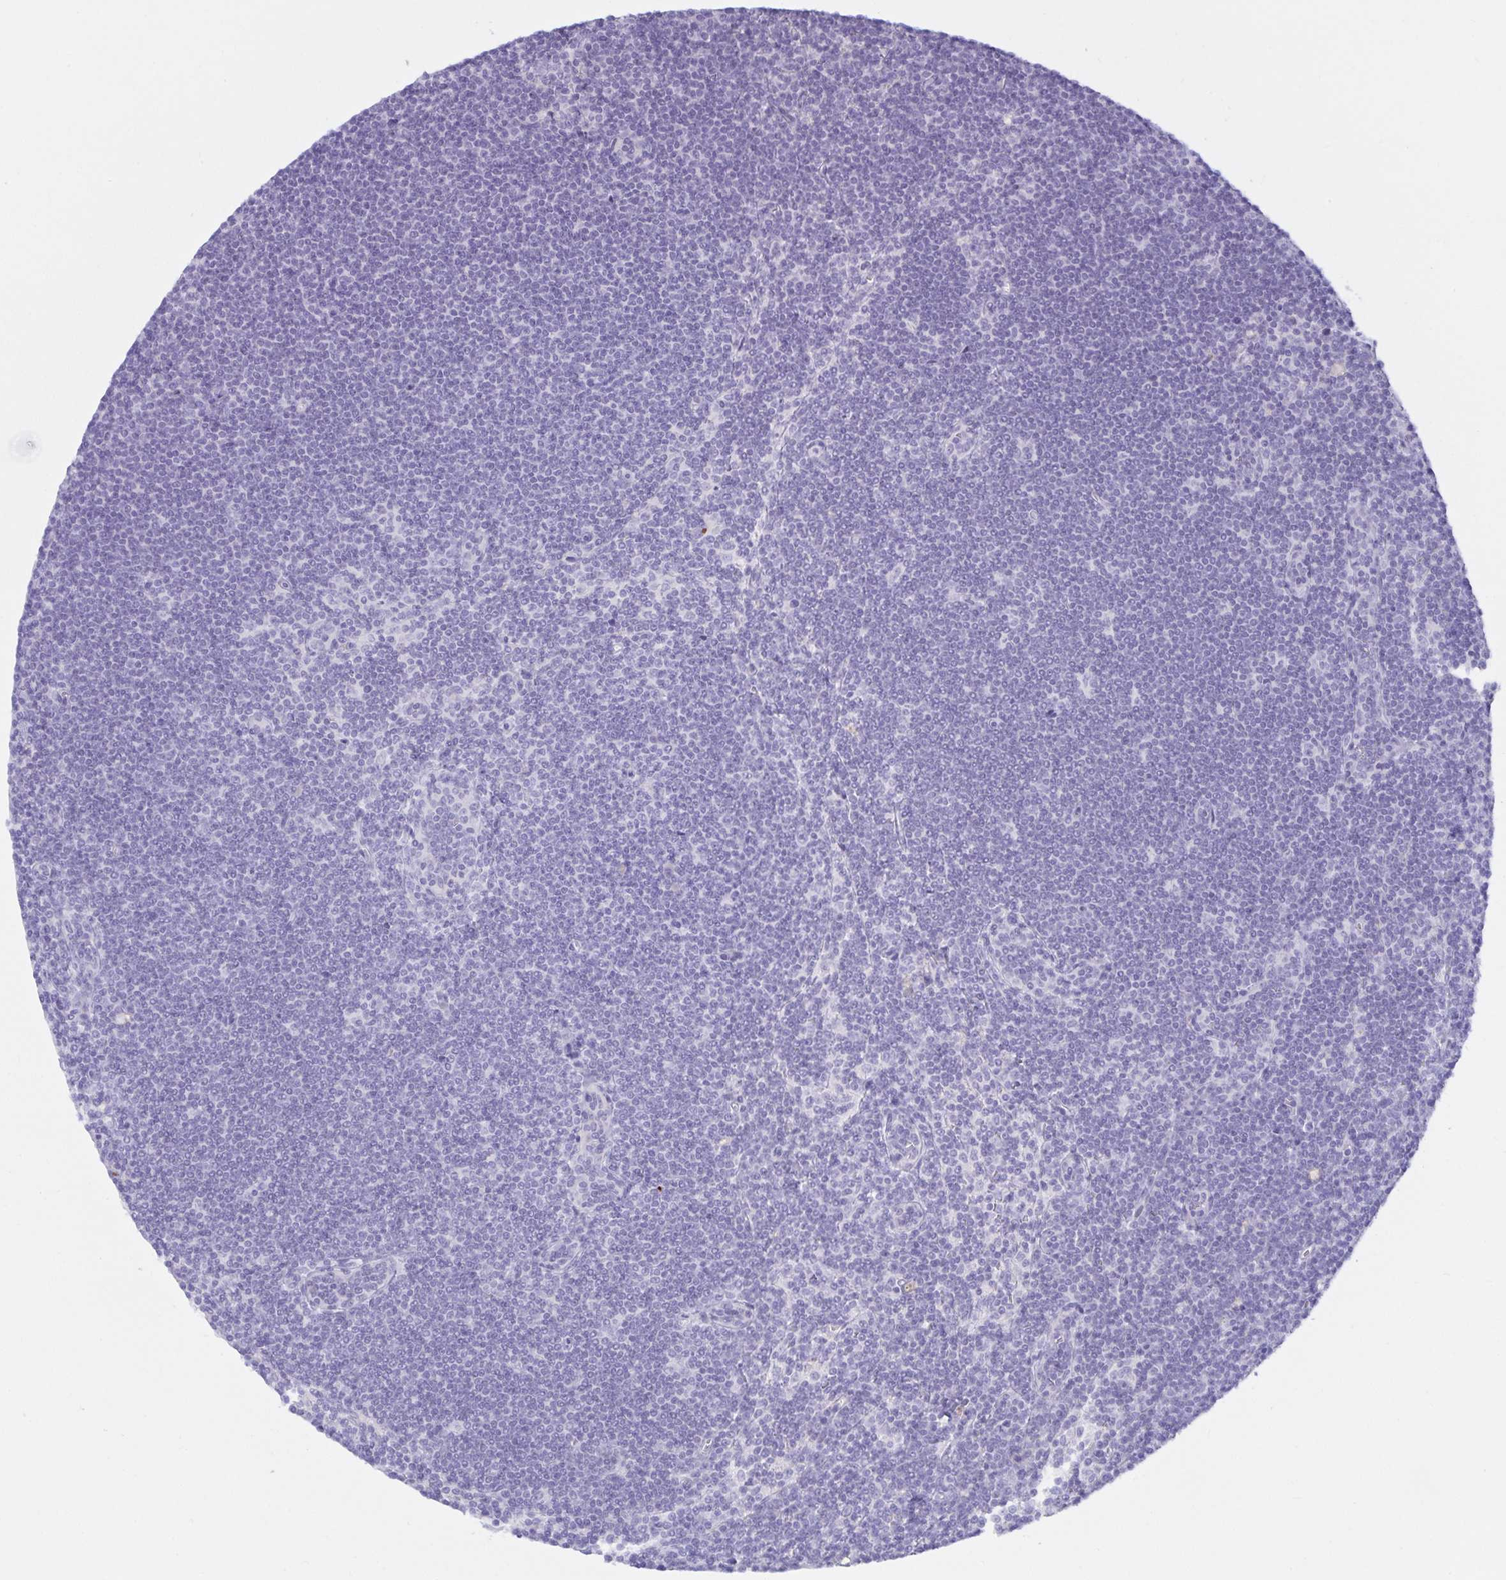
{"staining": {"intensity": "negative", "quantity": "none", "location": "none"}, "tissue": "lymphoma", "cell_type": "Tumor cells", "image_type": "cancer", "snomed": [{"axis": "morphology", "description": "Malignant lymphoma, non-Hodgkin's type, Low grade"}, {"axis": "topography", "description": "Lymph node"}], "caption": "Tumor cells show no significant expression in low-grade malignant lymphoma, non-Hodgkin's type.", "gene": "SPAG4", "patient": {"sex": "female", "age": 73}}